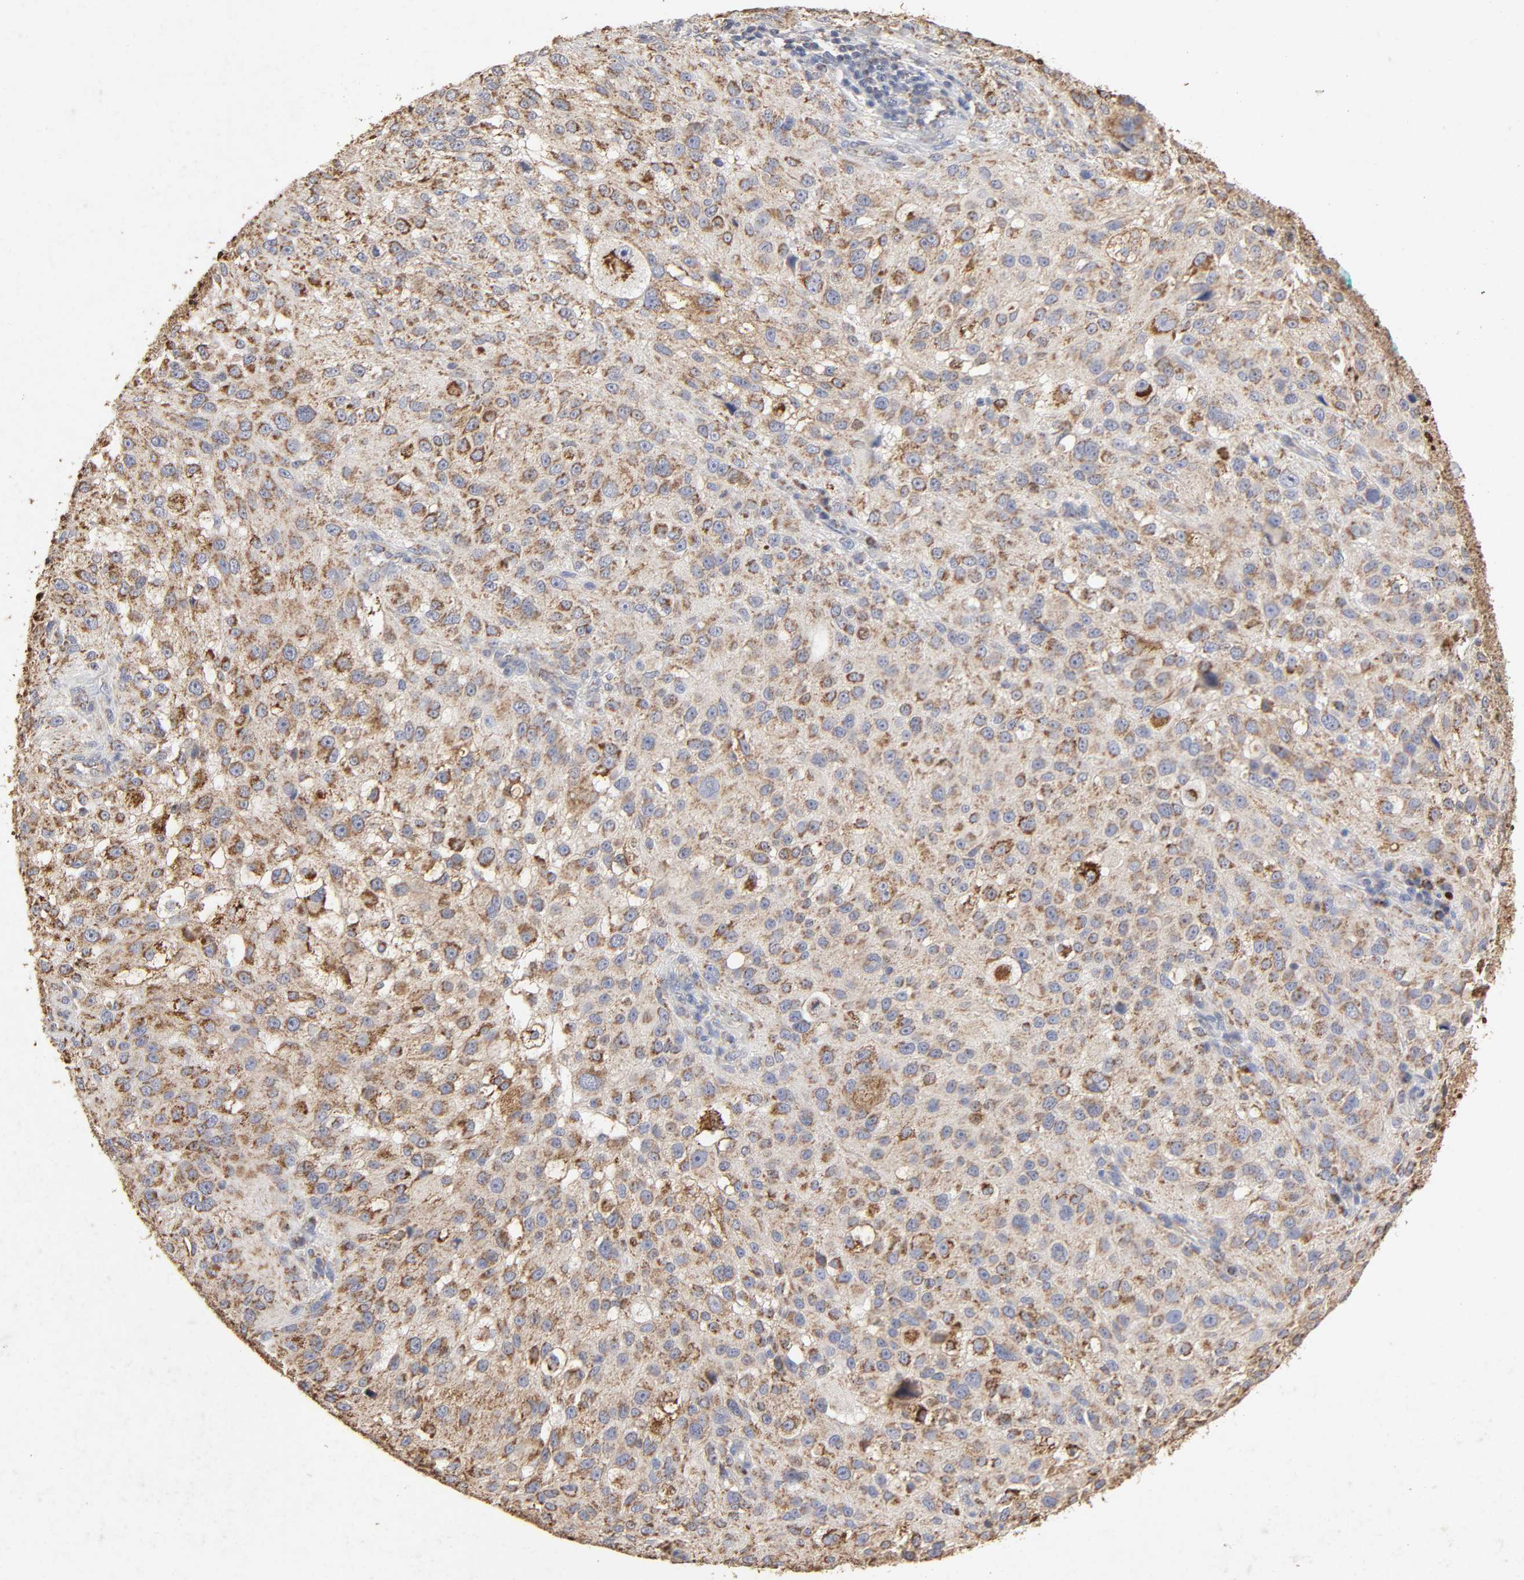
{"staining": {"intensity": "moderate", "quantity": "25%-75%", "location": "cytoplasmic/membranous"}, "tissue": "melanoma", "cell_type": "Tumor cells", "image_type": "cancer", "snomed": [{"axis": "morphology", "description": "Necrosis, NOS"}, {"axis": "morphology", "description": "Malignant melanoma, NOS"}, {"axis": "topography", "description": "Skin"}], "caption": "Human melanoma stained with a protein marker shows moderate staining in tumor cells.", "gene": "CYCS", "patient": {"sex": "female", "age": 87}}